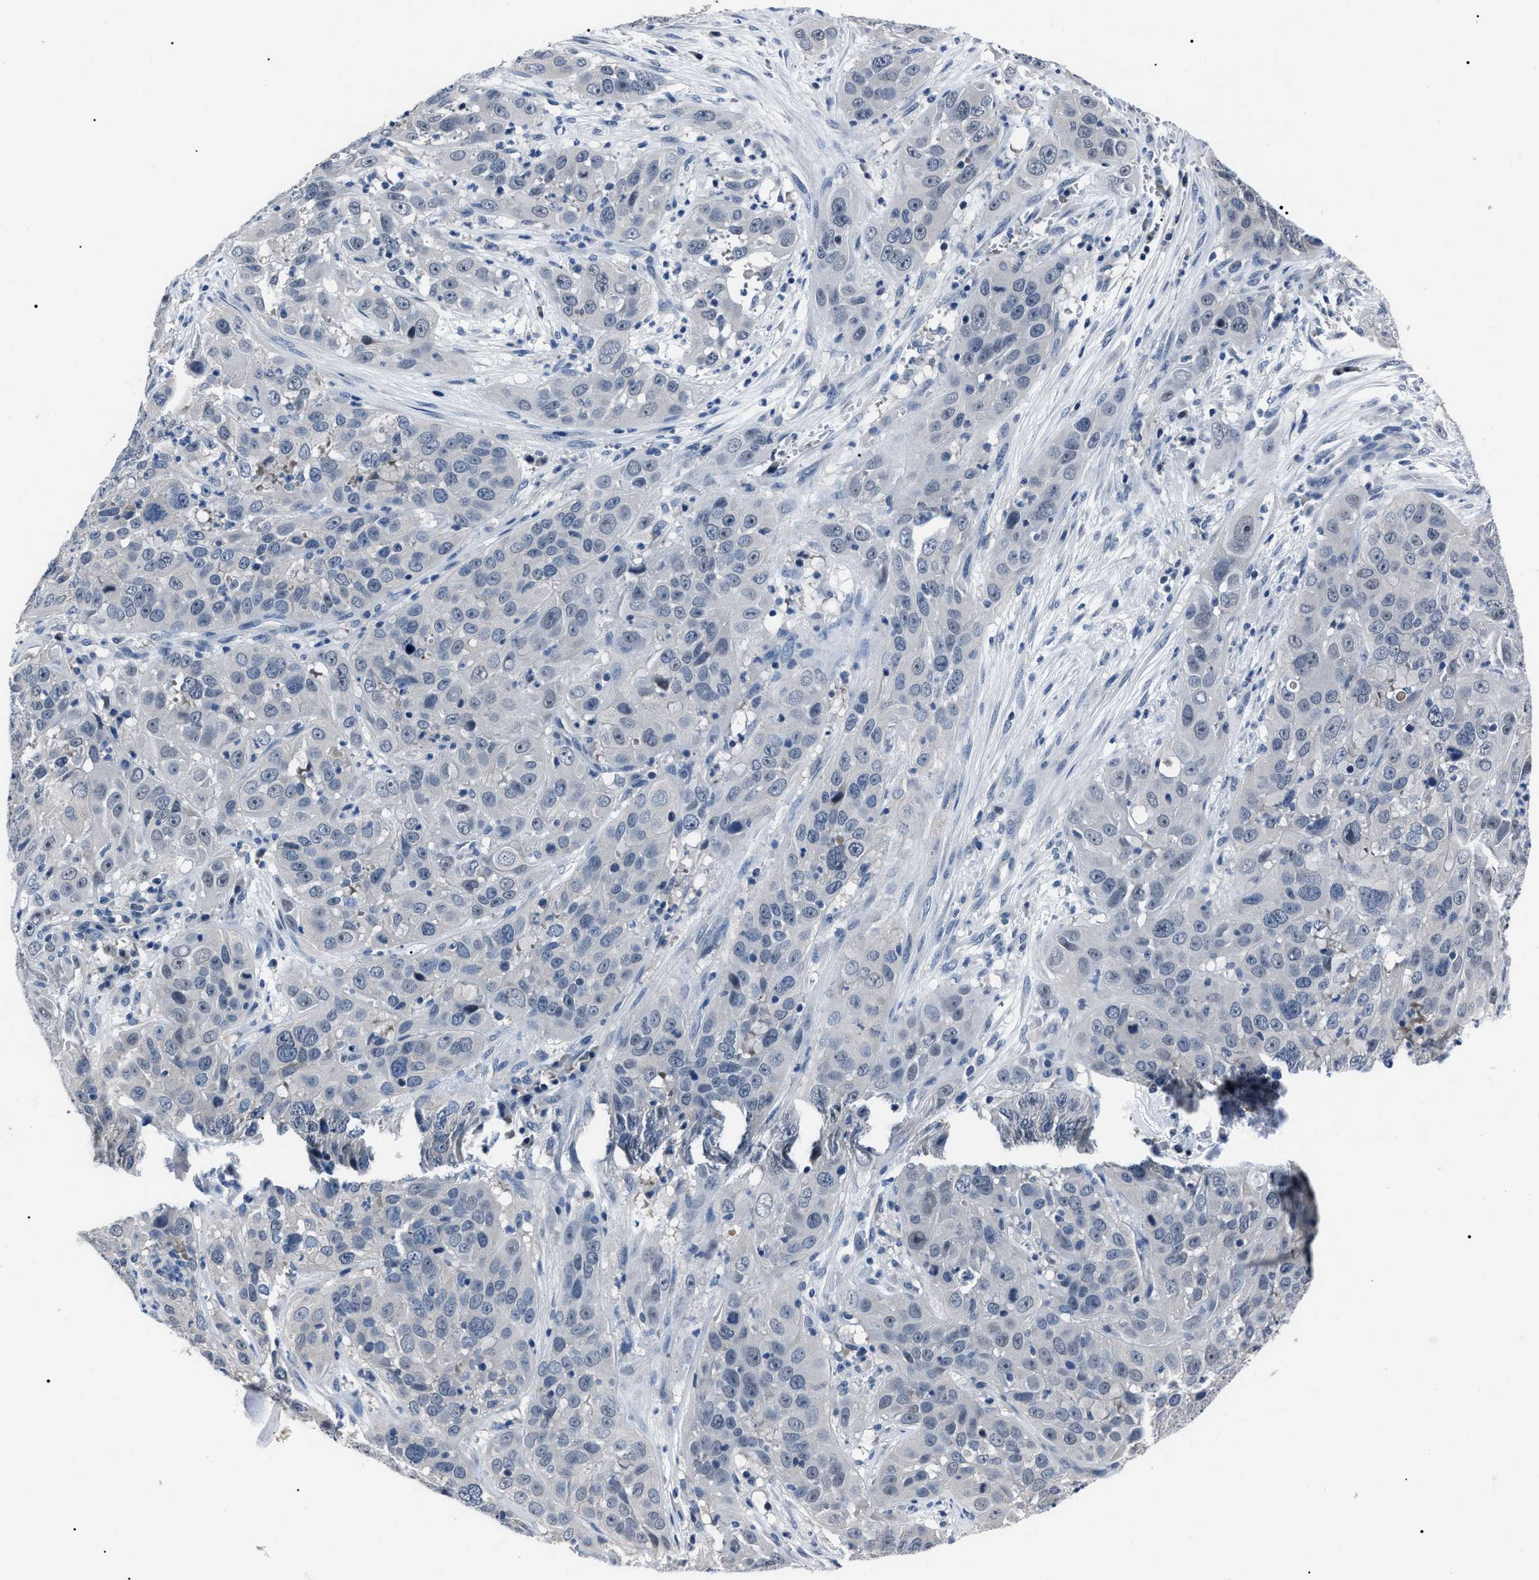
{"staining": {"intensity": "negative", "quantity": "none", "location": "none"}, "tissue": "cervical cancer", "cell_type": "Tumor cells", "image_type": "cancer", "snomed": [{"axis": "morphology", "description": "Squamous cell carcinoma, NOS"}, {"axis": "topography", "description": "Cervix"}], "caption": "Immunohistochemistry (IHC) histopathology image of neoplastic tissue: human squamous cell carcinoma (cervical) stained with DAB demonstrates no significant protein expression in tumor cells.", "gene": "LRWD1", "patient": {"sex": "female", "age": 32}}